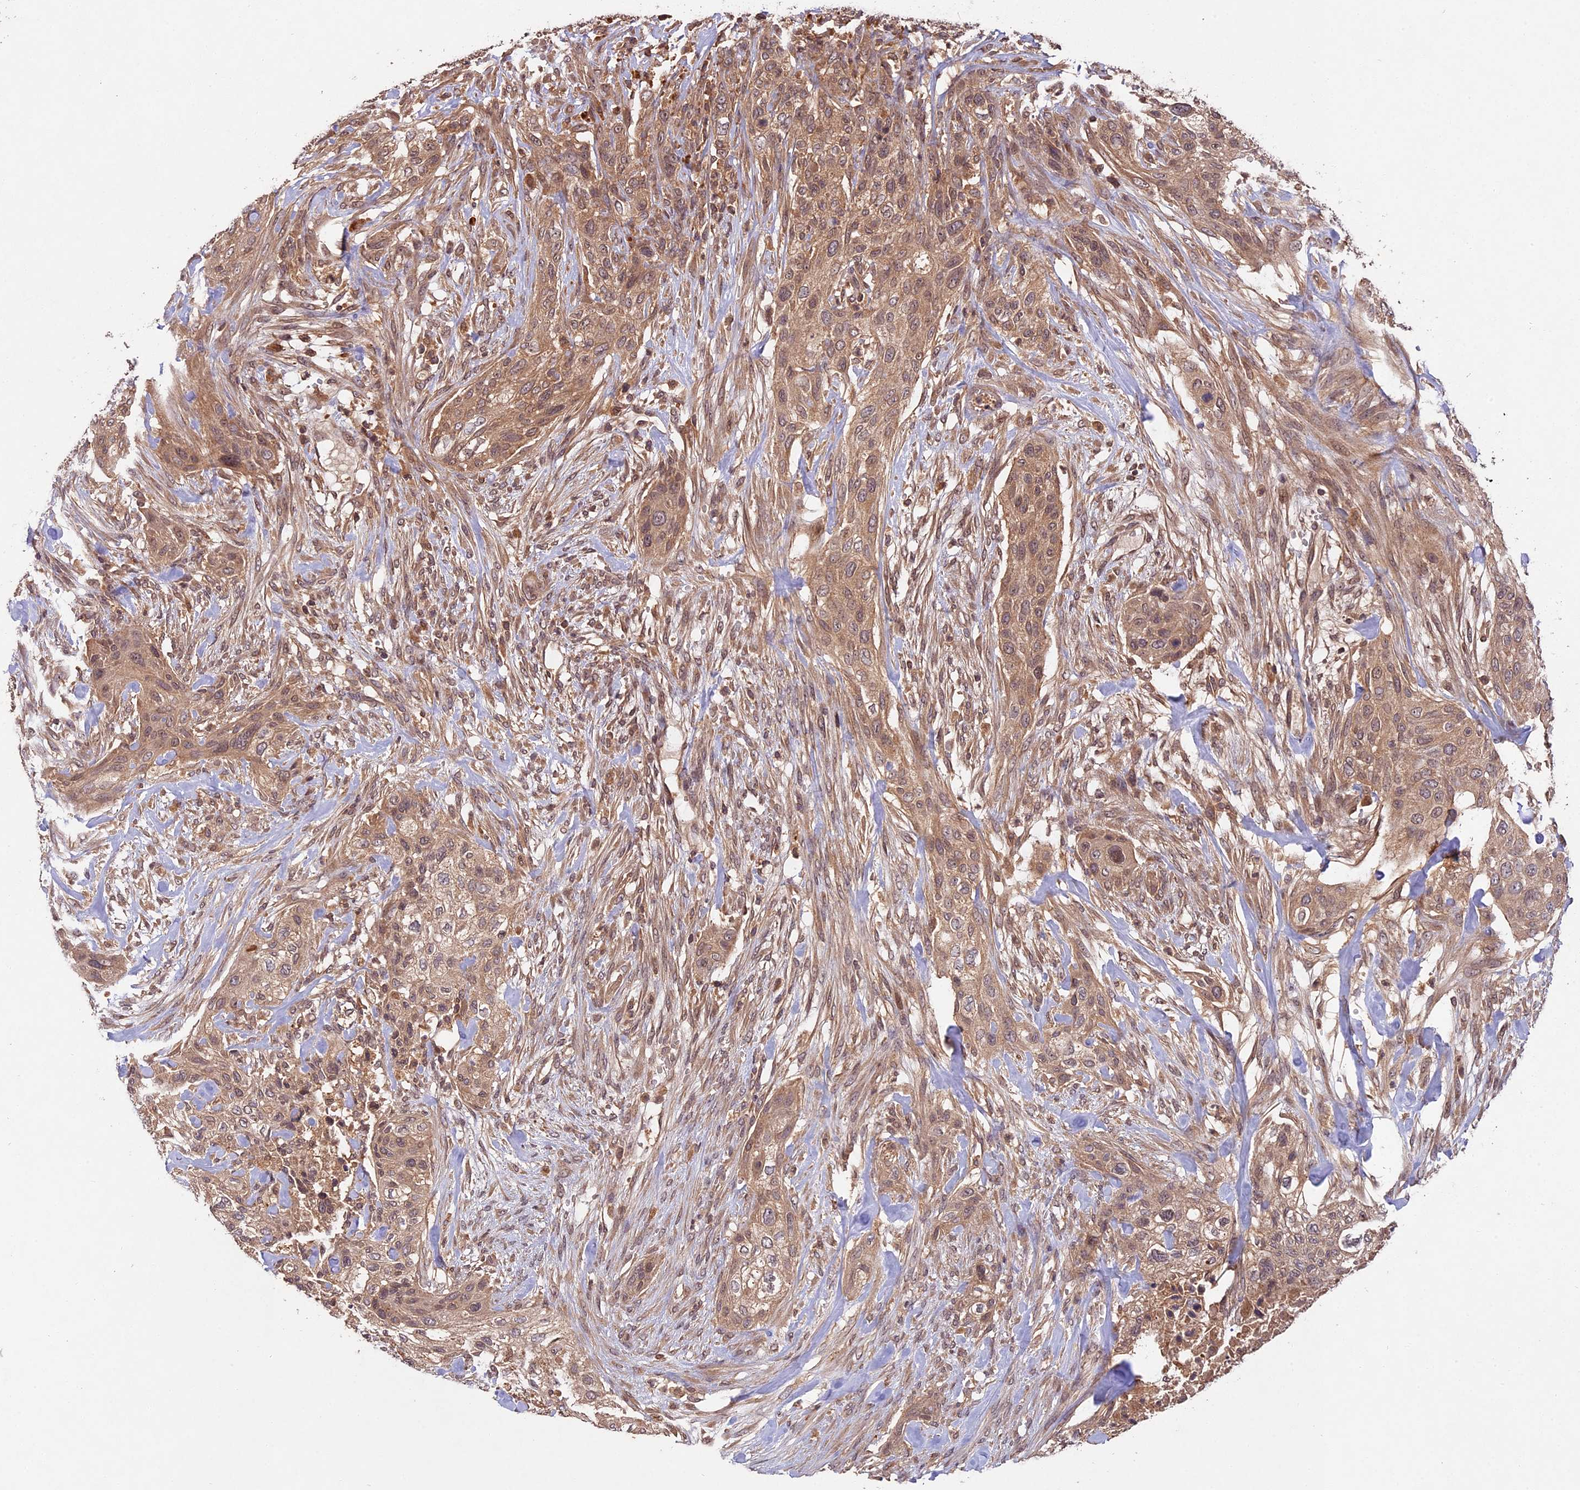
{"staining": {"intensity": "moderate", "quantity": ">75%", "location": "cytoplasmic/membranous"}, "tissue": "urothelial cancer", "cell_type": "Tumor cells", "image_type": "cancer", "snomed": [{"axis": "morphology", "description": "Urothelial carcinoma, High grade"}, {"axis": "topography", "description": "Urinary bladder"}], "caption": "Urothelial carcinoma (high-grade) stained with a protein marker exhibits moderate staining in tumor cells.", "gene": "CHAC1", "patient": {"sex": "male", "age": 35}}